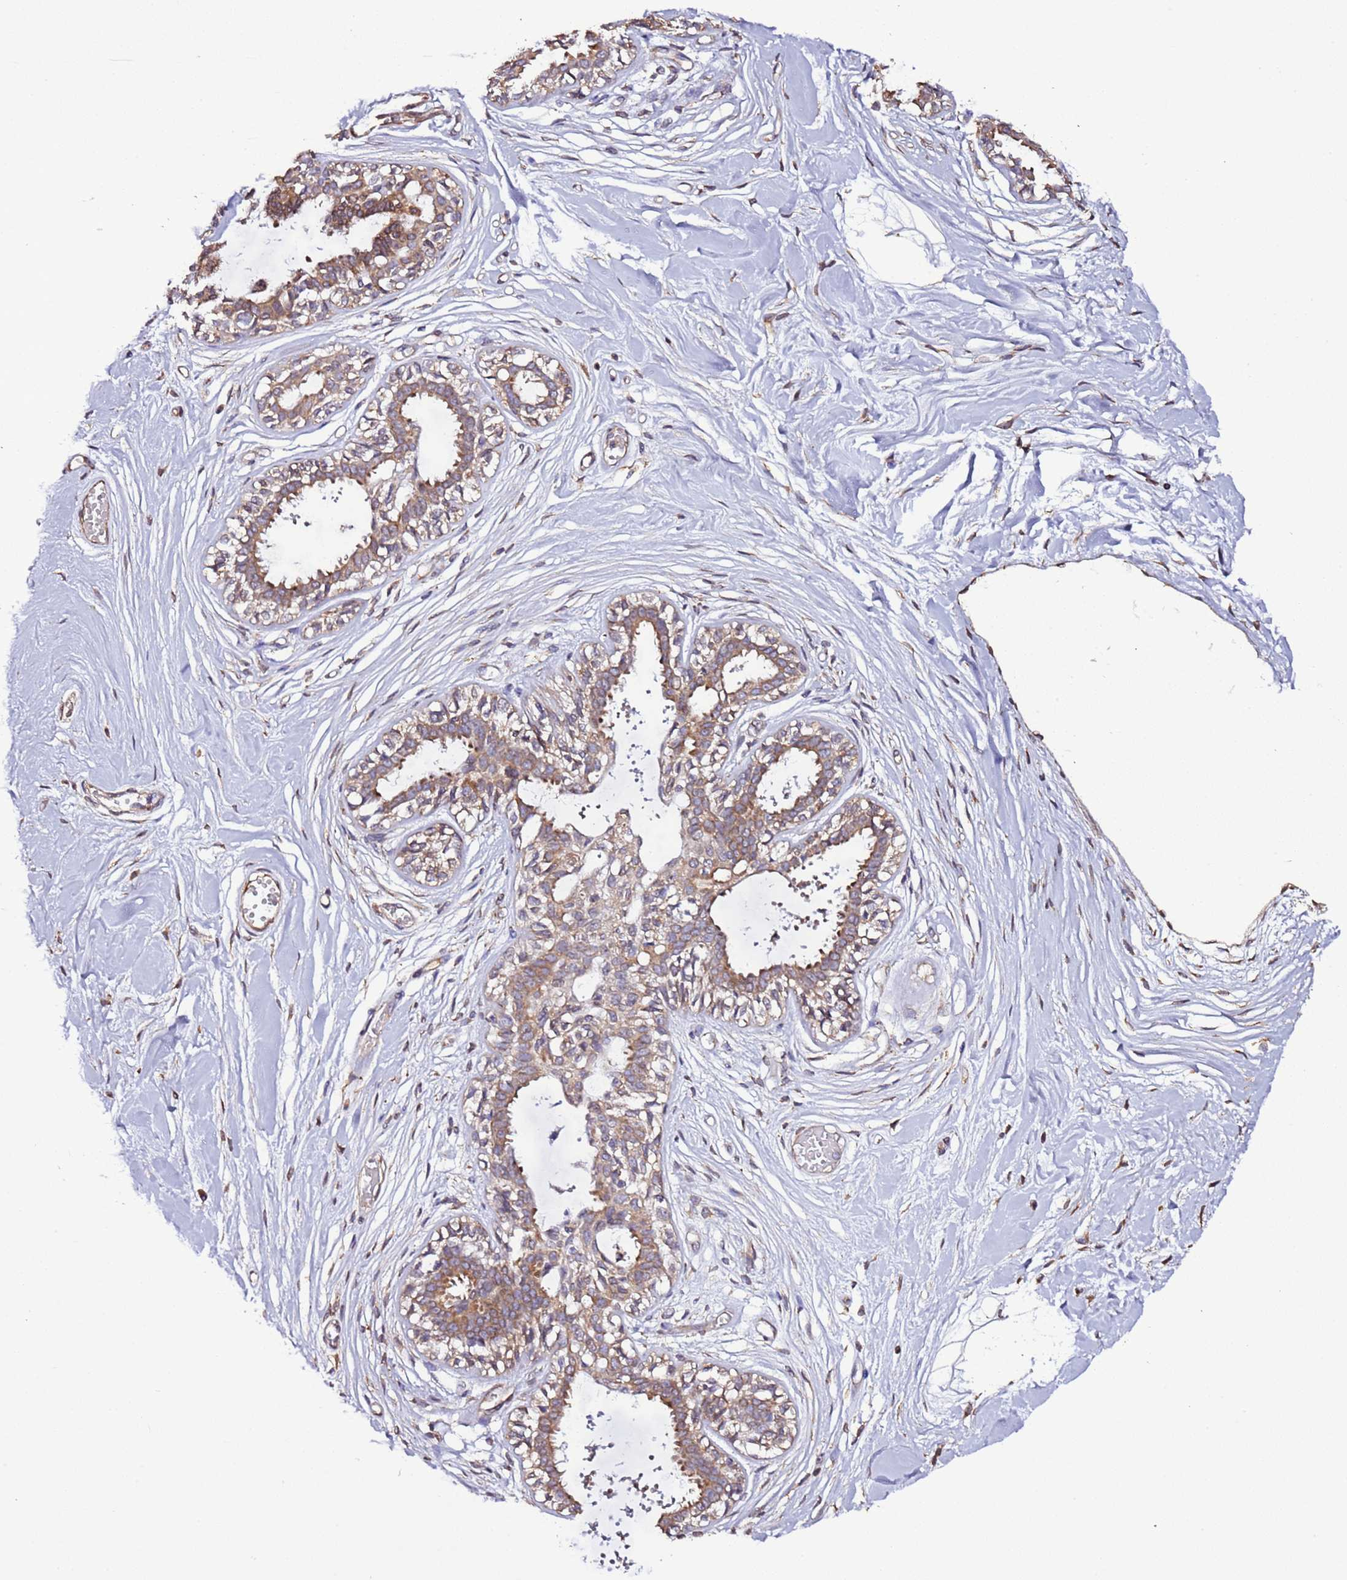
{"staining": {"intensity": "negative", "quantity": "none", "location": "none"}, "tissue": "breast", "cell_type": "Adipocytes", "image_type": "normal", "snomed": [{"axis": "morphology", "description": "Normal tissue, NOS"}, {"axis": "topography", "description": "Breast"}], "caption": "Immunohistochemical staining of benign human breast shows no significant staining in adipocytes.", "gene": "SLC41A3", "patient": {"sex": "female", "age": 45}}